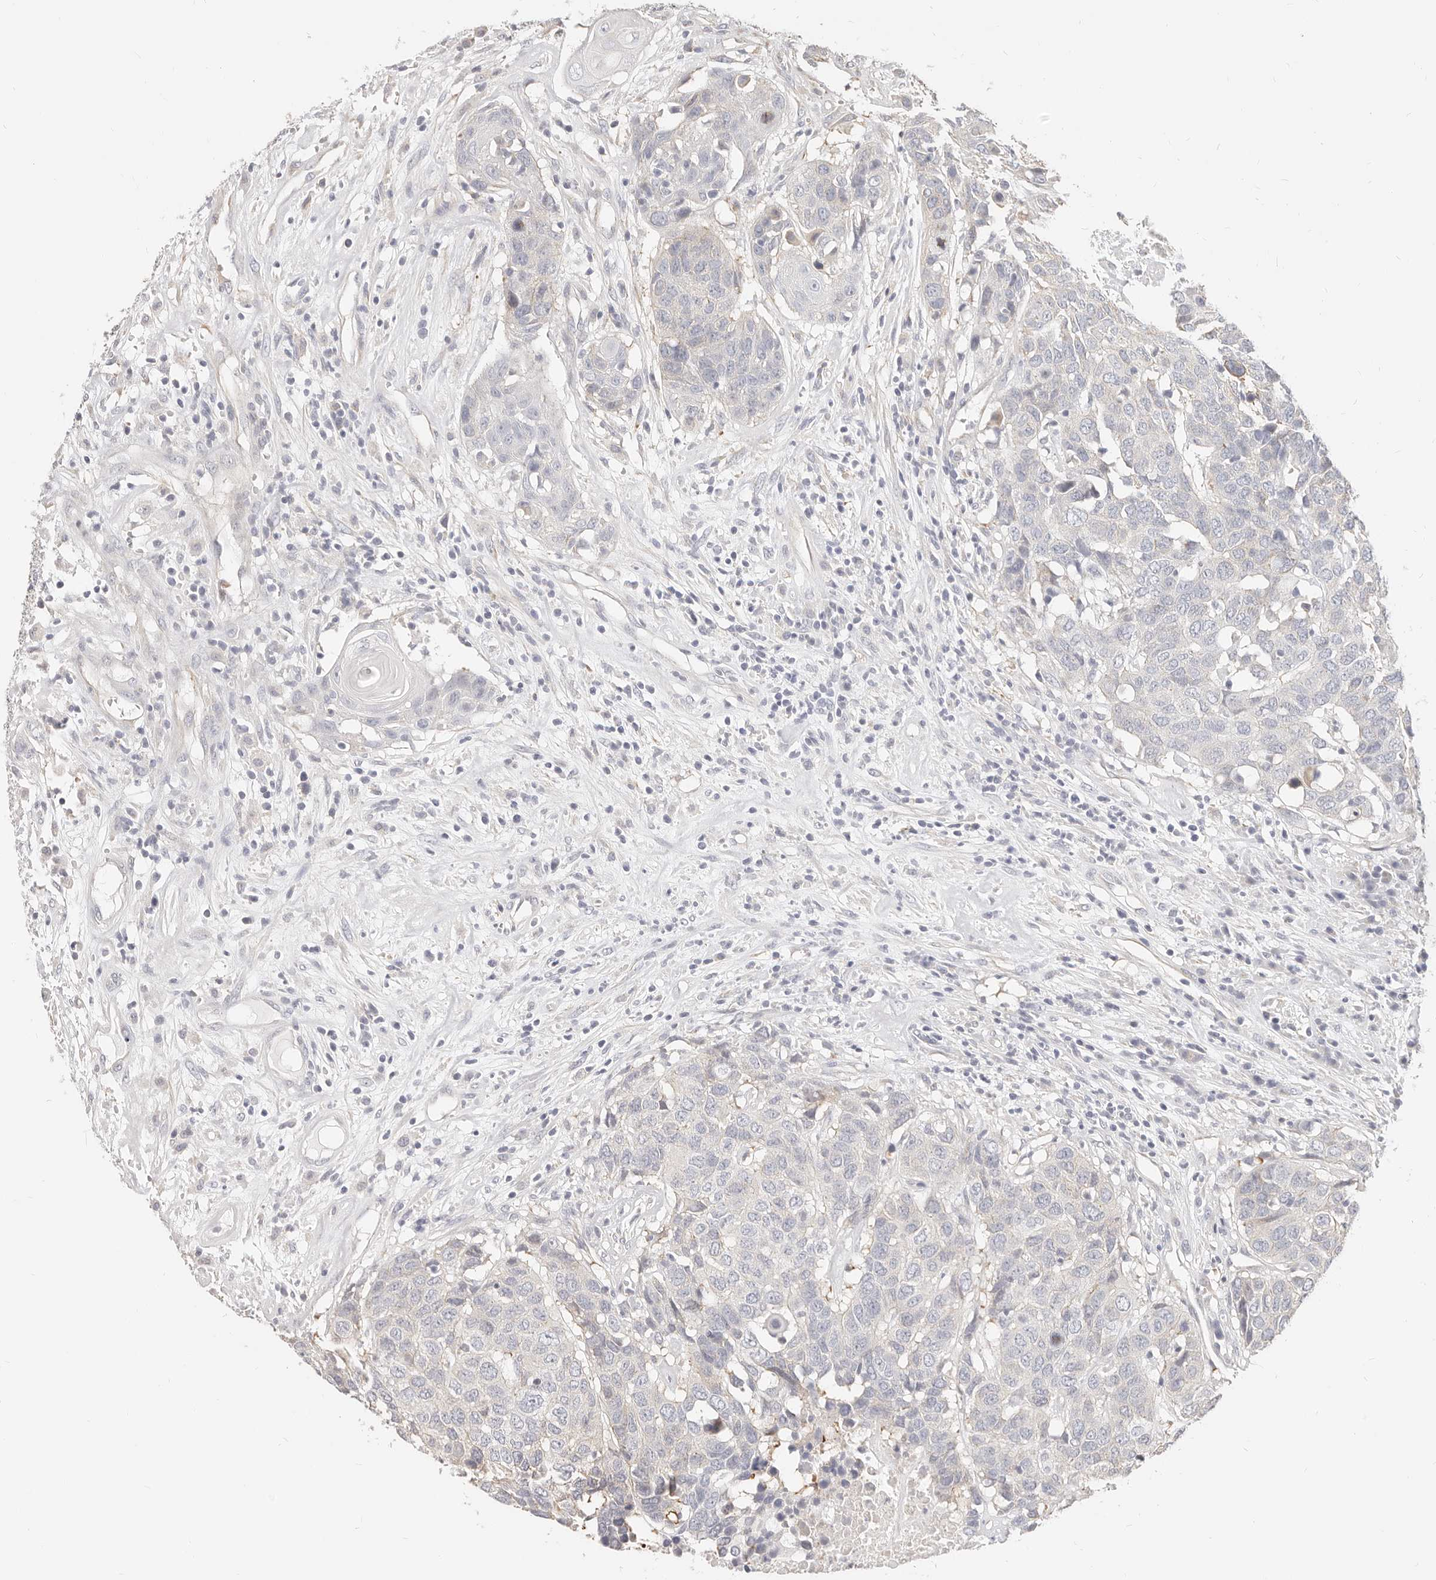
{"staining": {"intensity": "negative", "quantity": "none", "location": "none"}, "tissue": "head and neck cancer", "cell_type": "Tumor cells", "image_type": "cancer", "snomed": [{"axis": "morphology", "description": "Squamous cell carcinoma, NOS"}, {"axis": "topography", "description": "Head-Neck"}], "caption": "This is an IHC micrograph of head and neck cancer (squamous cell carcinoma). There is no staining in tumor cells.", "gene": "DTNBP1", "patient": {"sex": "male", "age": 66}}